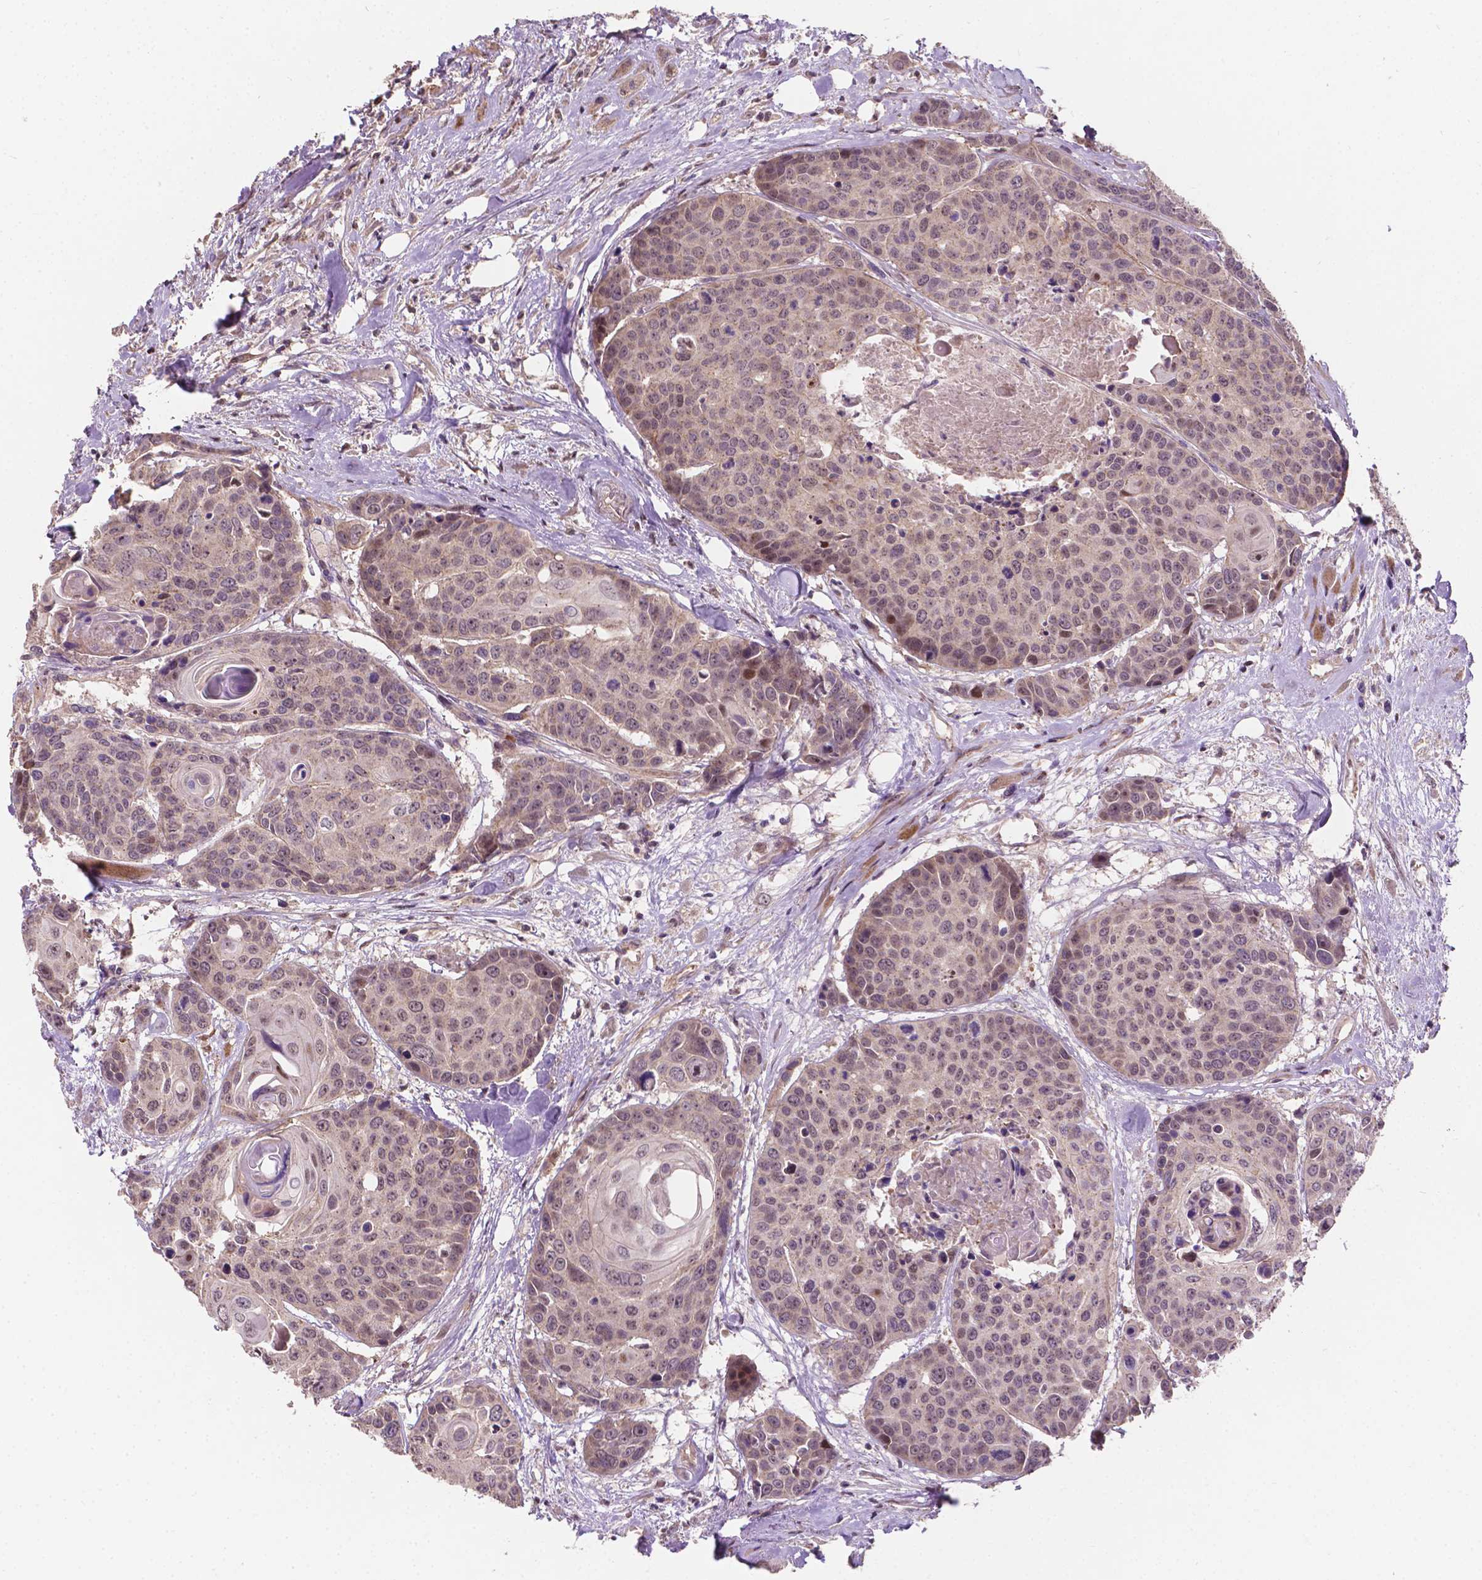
{"staining": {"intensity": "weak", "quantity": "25%-75%", "location": "cytoplasmic/membranous,nuclear"}, "tissue": "head and neck cancer", "cell_type": "Tumor cells", "image_type": "cancer", "snomed": [{"axis": "morphology", "description": "Squamous cell carcinoma, NOS"}, {"axis": "topography", "description": "Oral tissue"}, {"axis": "topography", "description": "Head-Neck"}], "caption": "Tumor cells exhibit low levels of weak cytoplasmic/membranous and nuclear positivity in about 25%-75% of cells in human head and neck cancer (squamous cell carcinoma).", "gene": "DUSP16", "patient": {"sex": "male", "age": 56}}